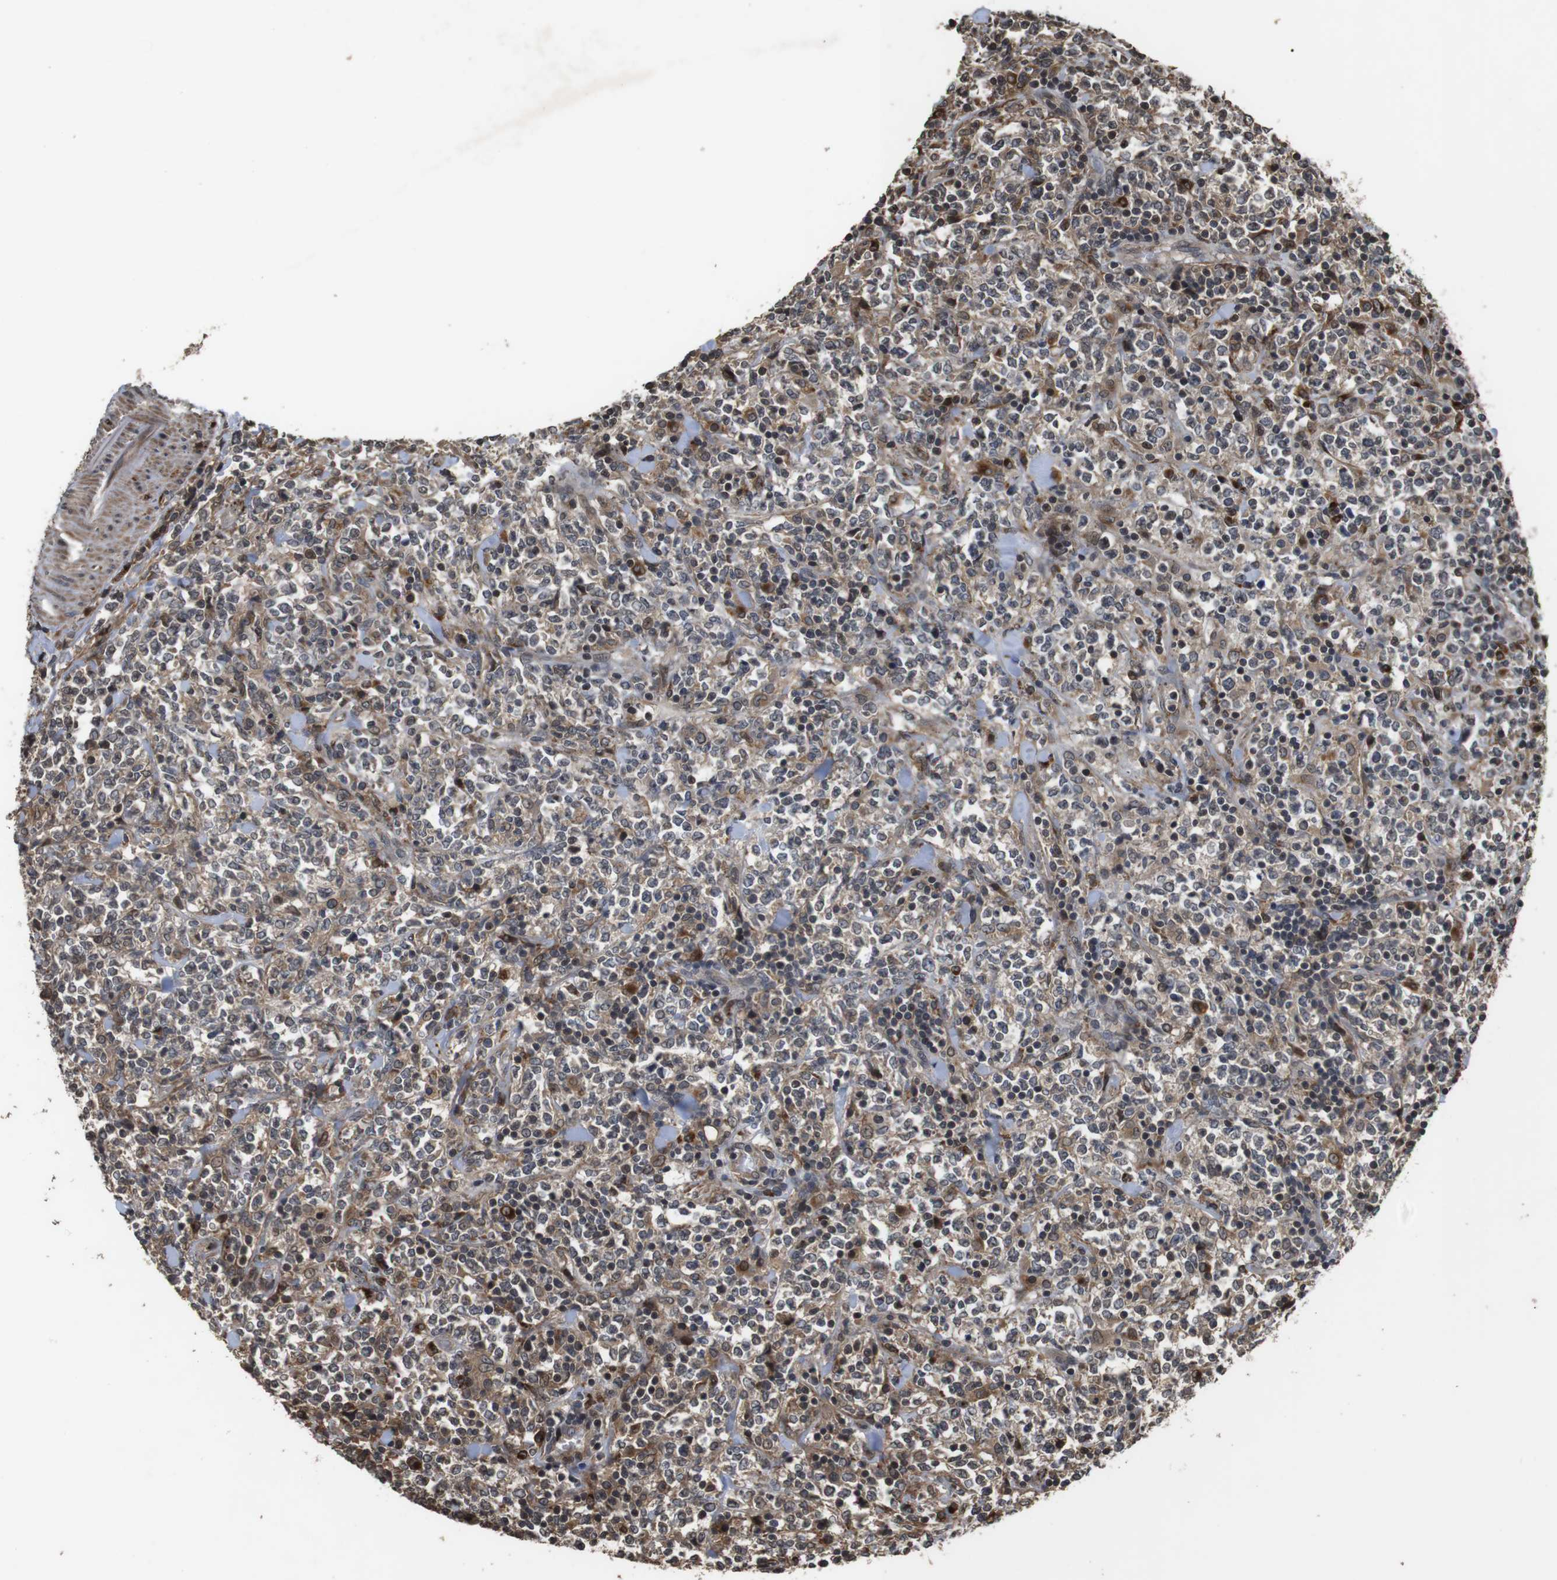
{"staining": {"intensity": "moderate", "quantity": "<25%", "location": "cytoplasmic/membranous,nuclear"}, "tissue": "lymphoma", "cell_type": "Tumor cells", "image_type": "cancer", "snomed": [{"axis": "morphology", "description": "Malignant lymphoma, non-Hodgkin's type, High grade"}, {"axis": "topography", "description": "Soft tissue"}], "caption": "Lymphoma was stained to show a protein in brown. There is low levels of moderate cytoplasmic/membranous and nuclear staining in approximately <25% of tumor cells.", "gene": "FZD10", "patient": {"sex": "male", "age": 18}}